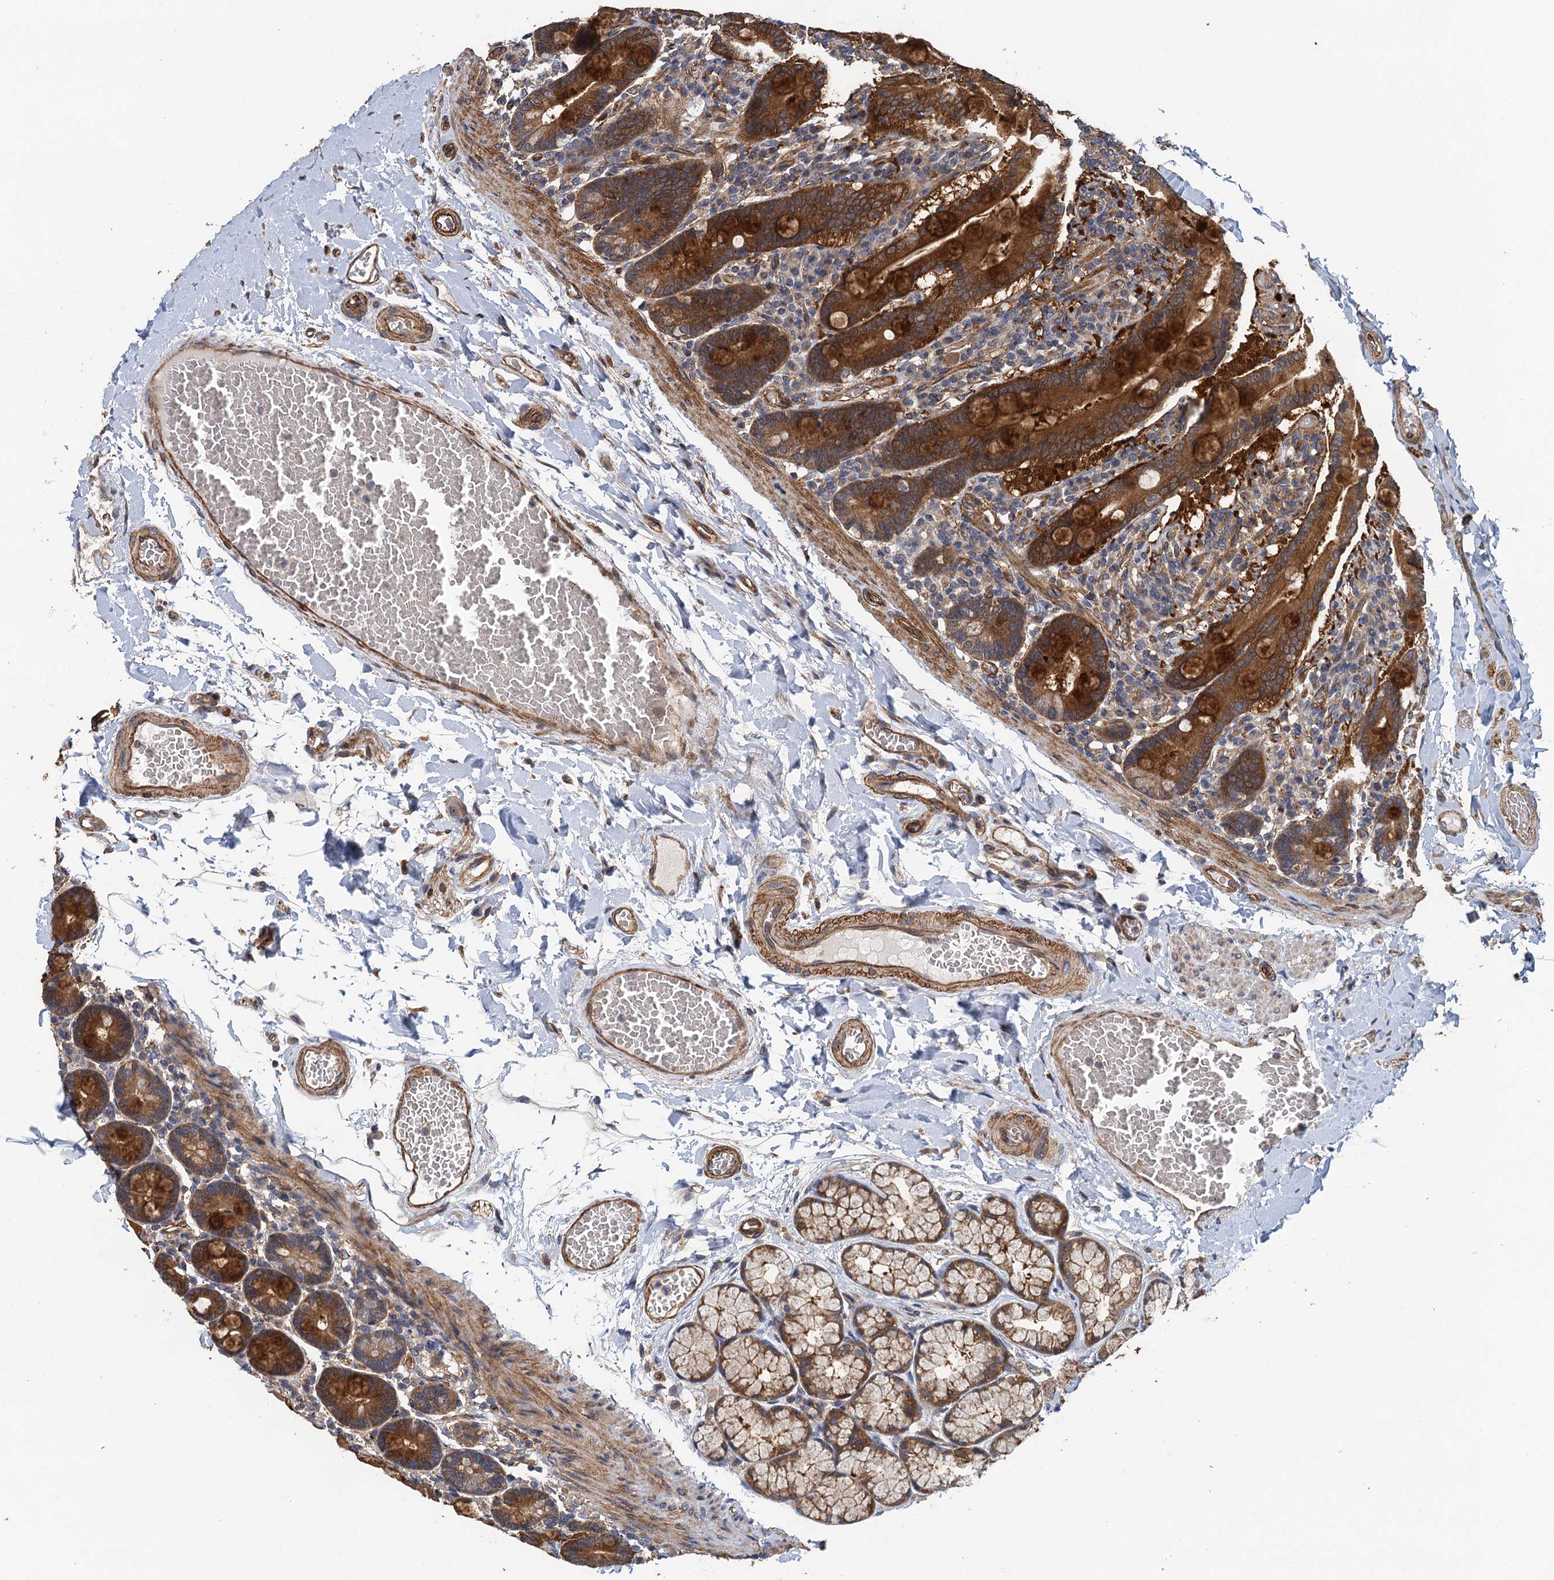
{"staining": {"intensity": "strong", "quantity": ">75%", "location": "cytoplasmic/membranous"}, "tissue": "duodenum", "cell_type": "Glandular cells", "image_type": "normal", "snomed": [{"axis": "morphology", "description": "Normal tissue, NOS"}, {"axis": "topography", "description": "Duodenum"}], "caption": "Unremarkable duodenum exhibits strong cytoplasmic/membranous positivity in about >75% of glandular cells, visualized by immunohistochemistry.", "gene": "RSAD2", "patient": {"sex": "male", "age": 54}}